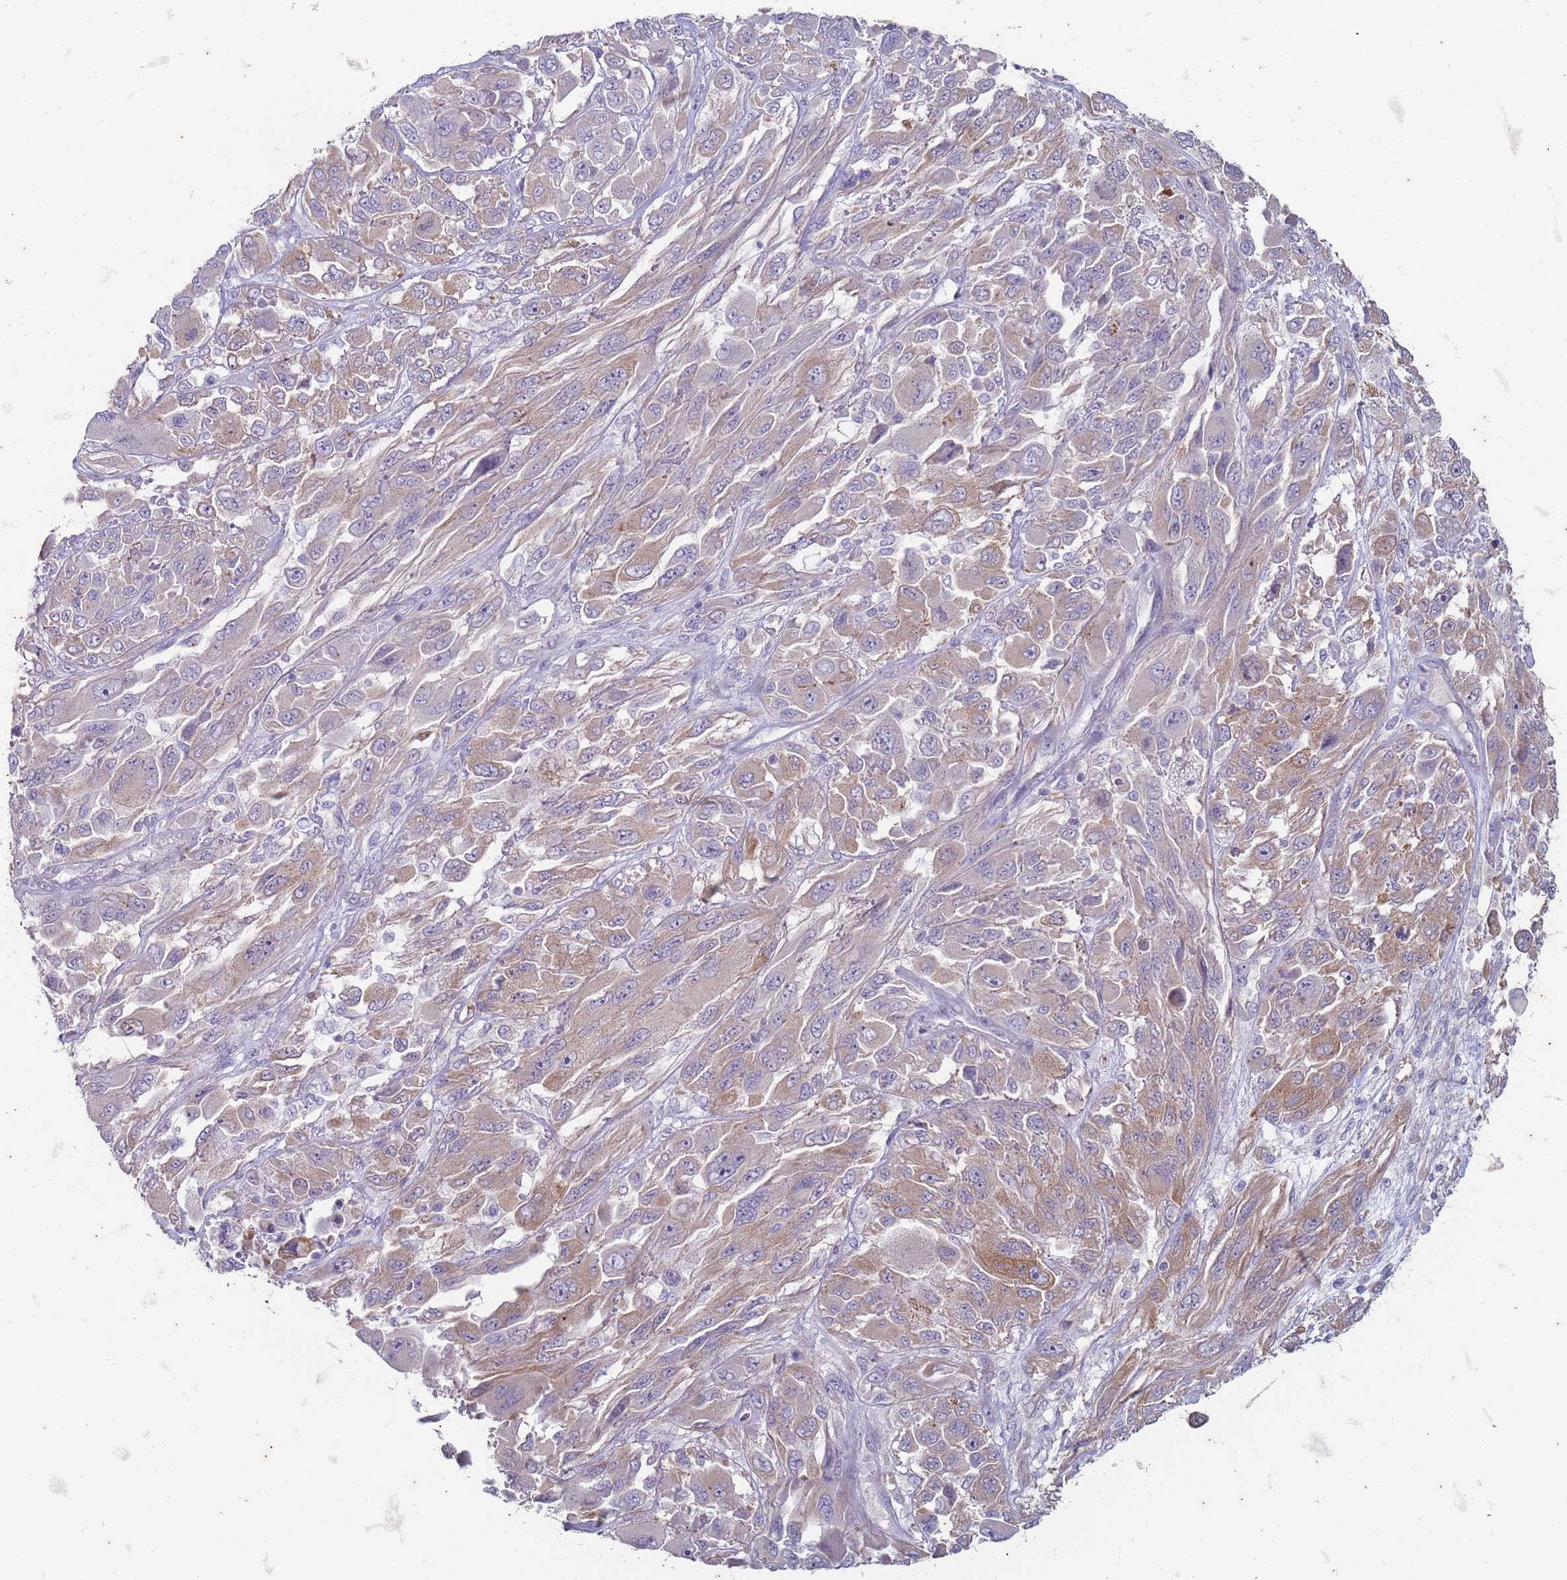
{"staining": {"intensity": "weak", "quantity": "25%-75%", "location": "cytoplasmic/membranous"}, "tissue": "melanoma", "cell_type": "Tumor cells", "image_type": "cancer", "snomed": [{"axis": "morphology", "description": "Malignant melanoma, NOS"}, {"axis": "topography", "description": "Skin"}], "caption": "A brown stain shows weak cytoplasmic/membranous staining of a protein in human malignant melanoma tumor cells. Nuclei are stained in blue.", "gene": "SUCO", "patient": {"sex": "female", "age": 91}}